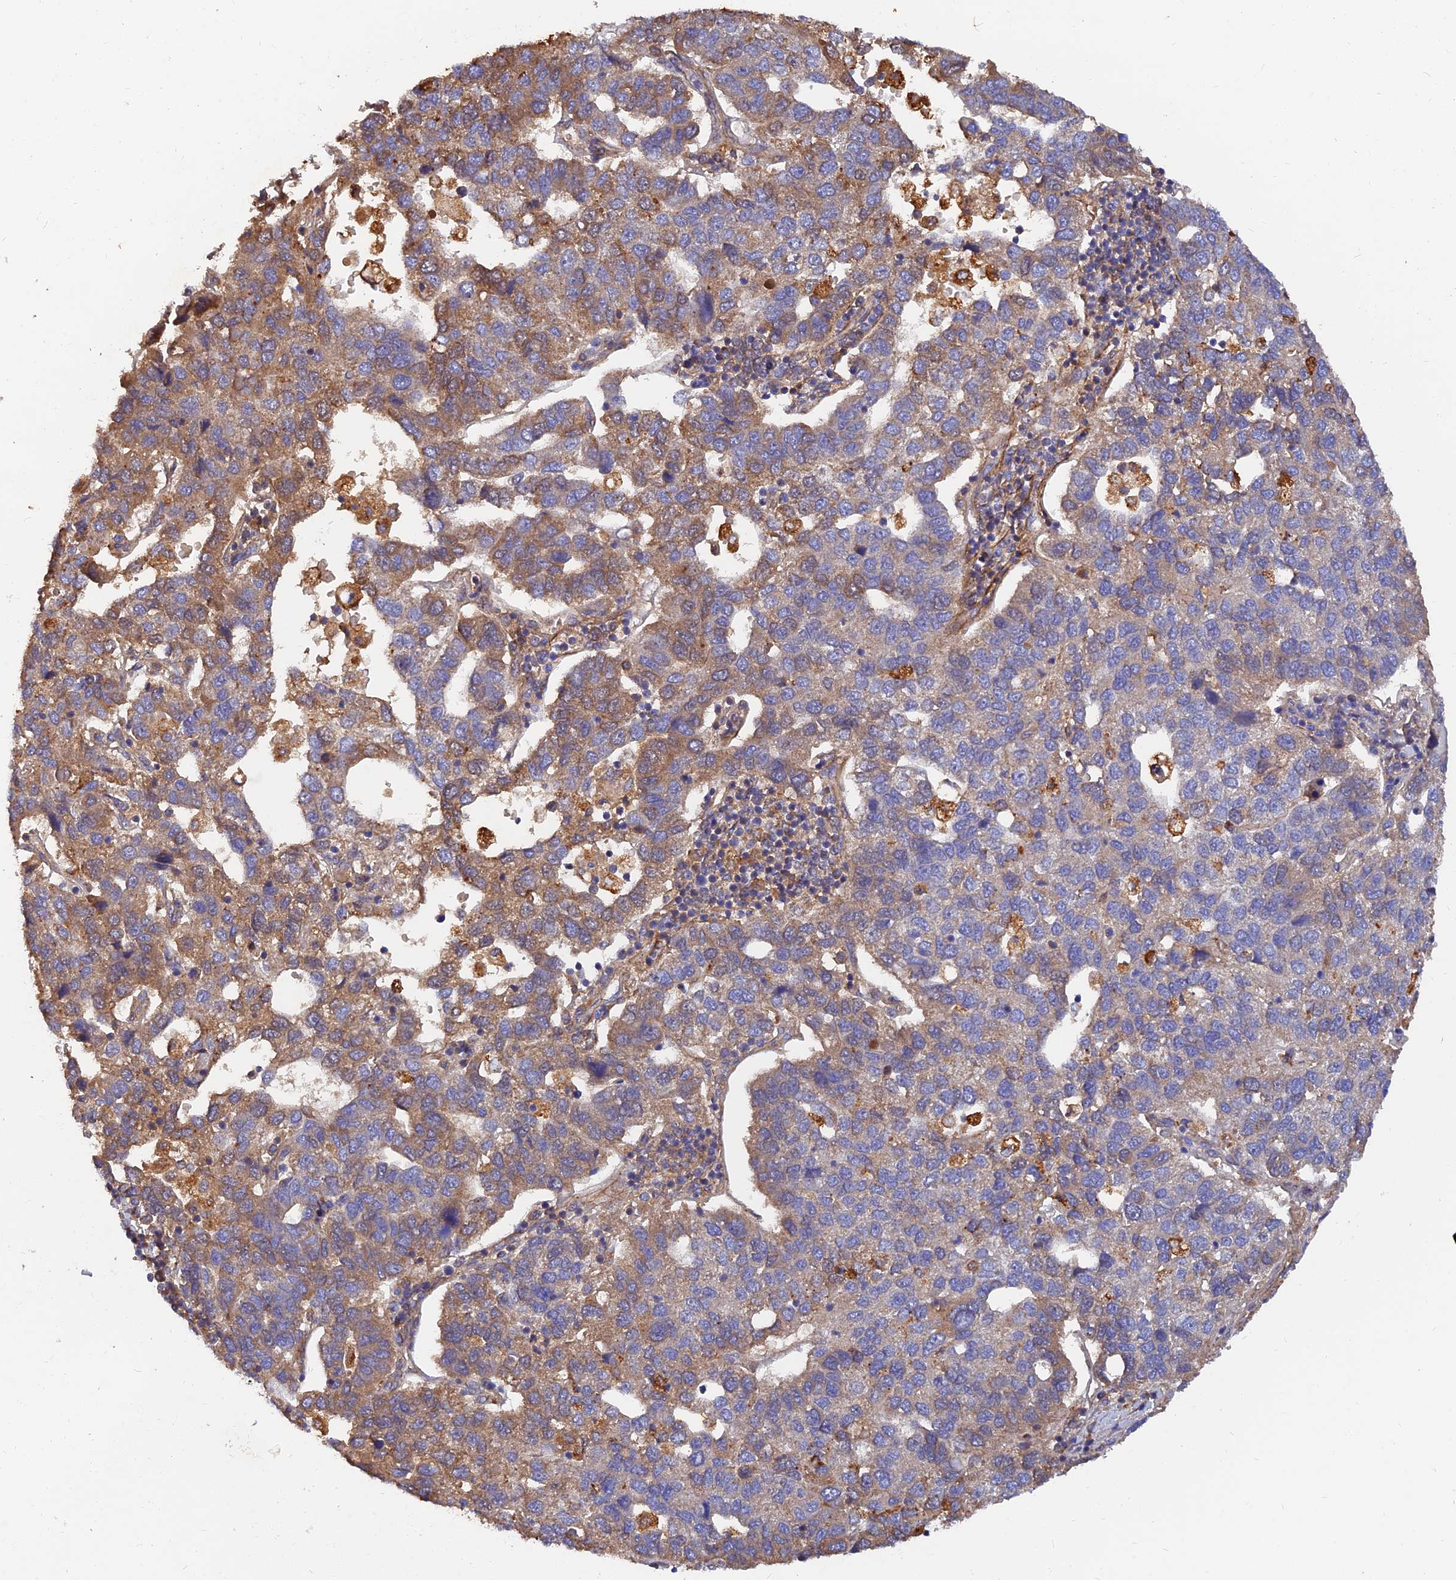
{"staining": {"intensity": "moderate", "quantity": "<25%", "location": "cytoplasmic/membranous"}, "tissue": "pancreatic cancer", "cell_type": "Tumor cells", "image_type": "cancer", "snomed": [{"axis": "morphology", "description": "Adenocarcinoma, NOS"}, {"axis": "topography", "description": "Pancreas"}], "caption": "High-magnification brightfield microscopy of pancreatic cancer (adenocarcinoma) stained with DAB (brown) and counterstained with hematoxylin (blue). tumor cells exhibit moderate cytoplasmic/membranous staining is appreciated in about<25% of cells.", "gene": "SLC38A11", "patient": {"sex": "female", "age": 61}}